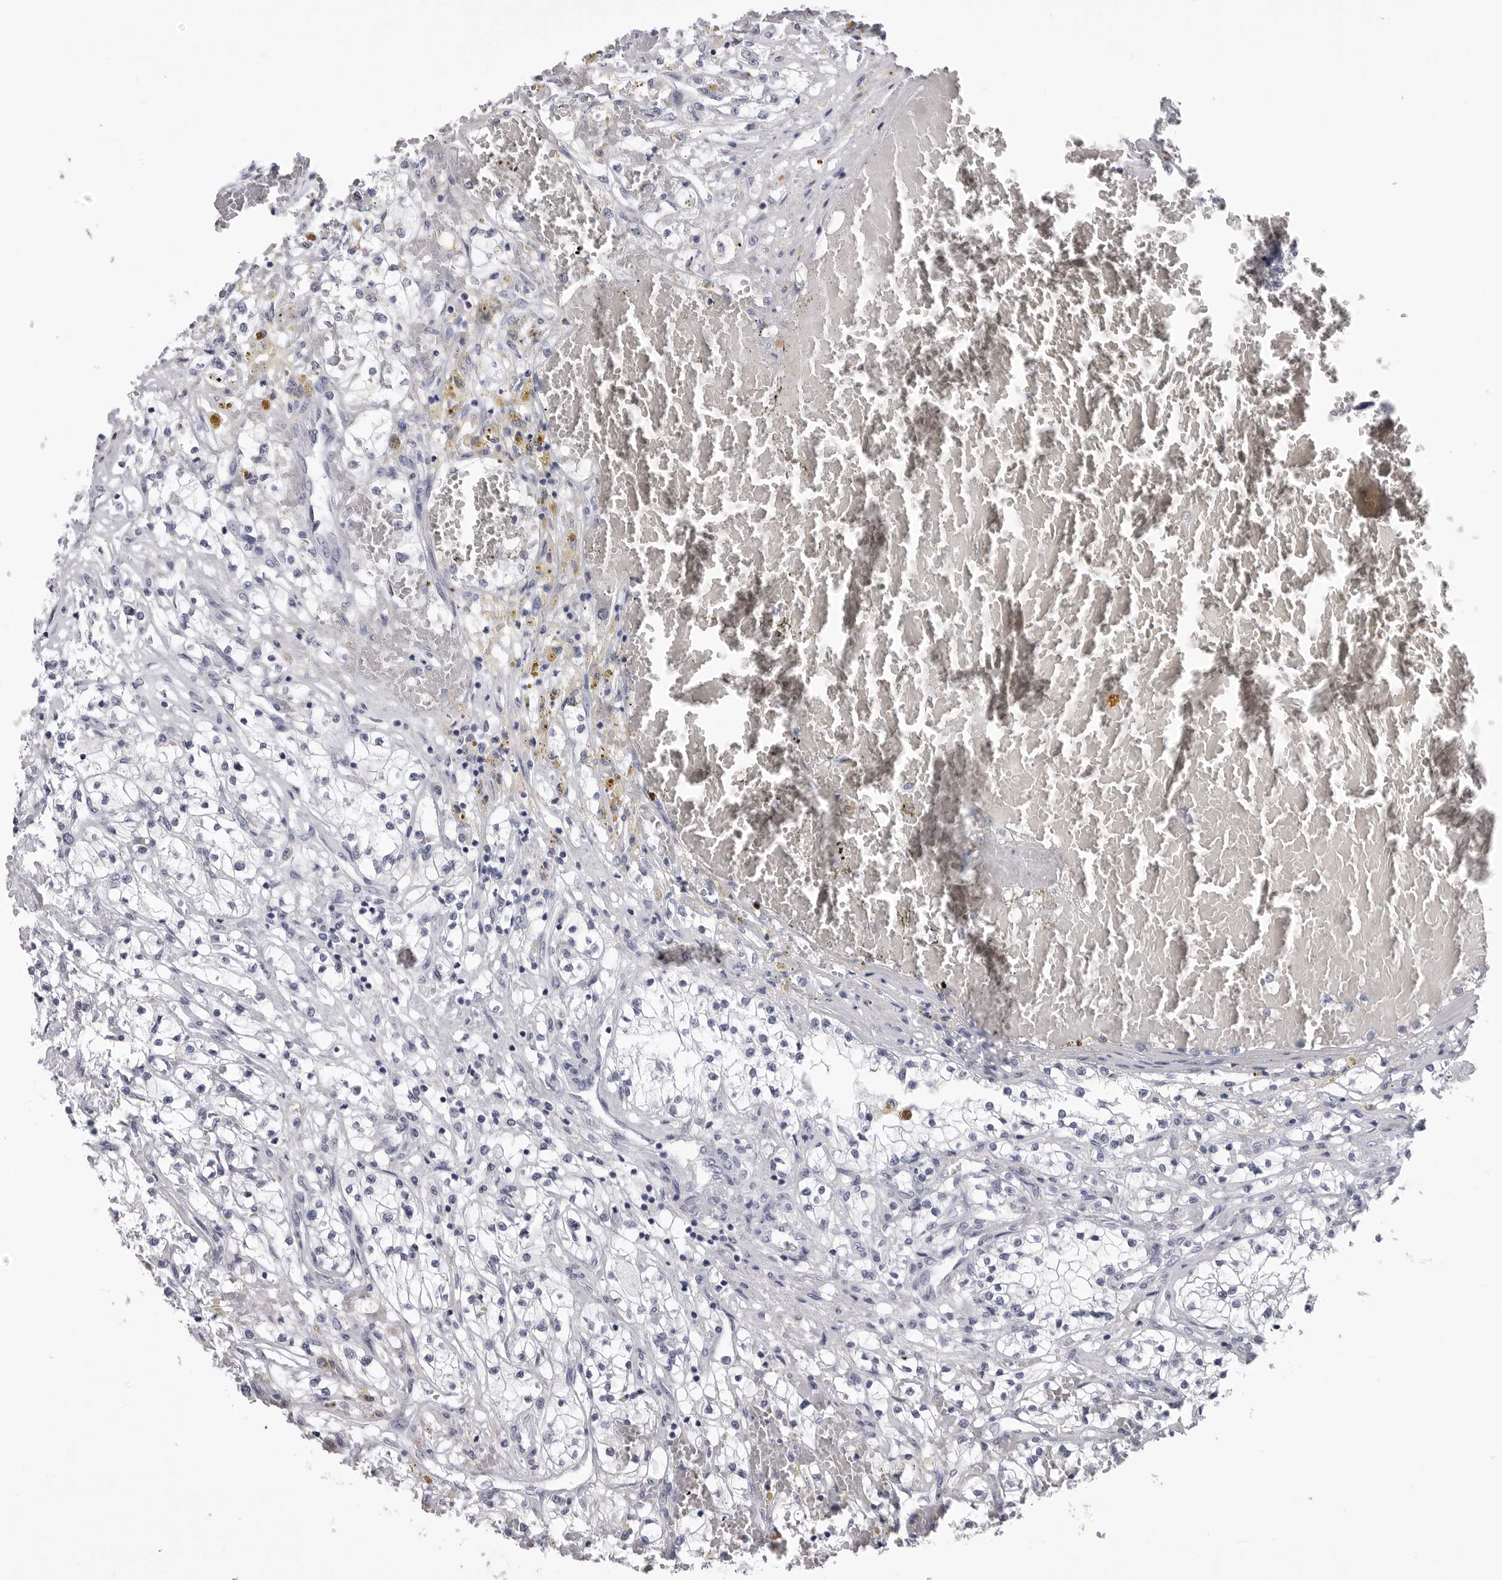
{"staining": {"intensity": "negative", "quantity": "none", "location": "none"}, "tissue": "renal cancer", "cell_type": "Tumor cells", "image_type": "cancer", "snomed": [{"axis": "morphology", "description": "Normal tissue, NOS"}, {"axis": "morphology", "description": "Adenocarcinoma, NOS"}, {"axis": "topography", "description": "Kidney"}], "caption": "A high-resolution histopathology image shows IHC staining of renal cancer (adenocarcinoma), which shows no significant positivity in tumor cells.", "gene": "LGALS4", "patient": {"sex": "male", "age": 68}}